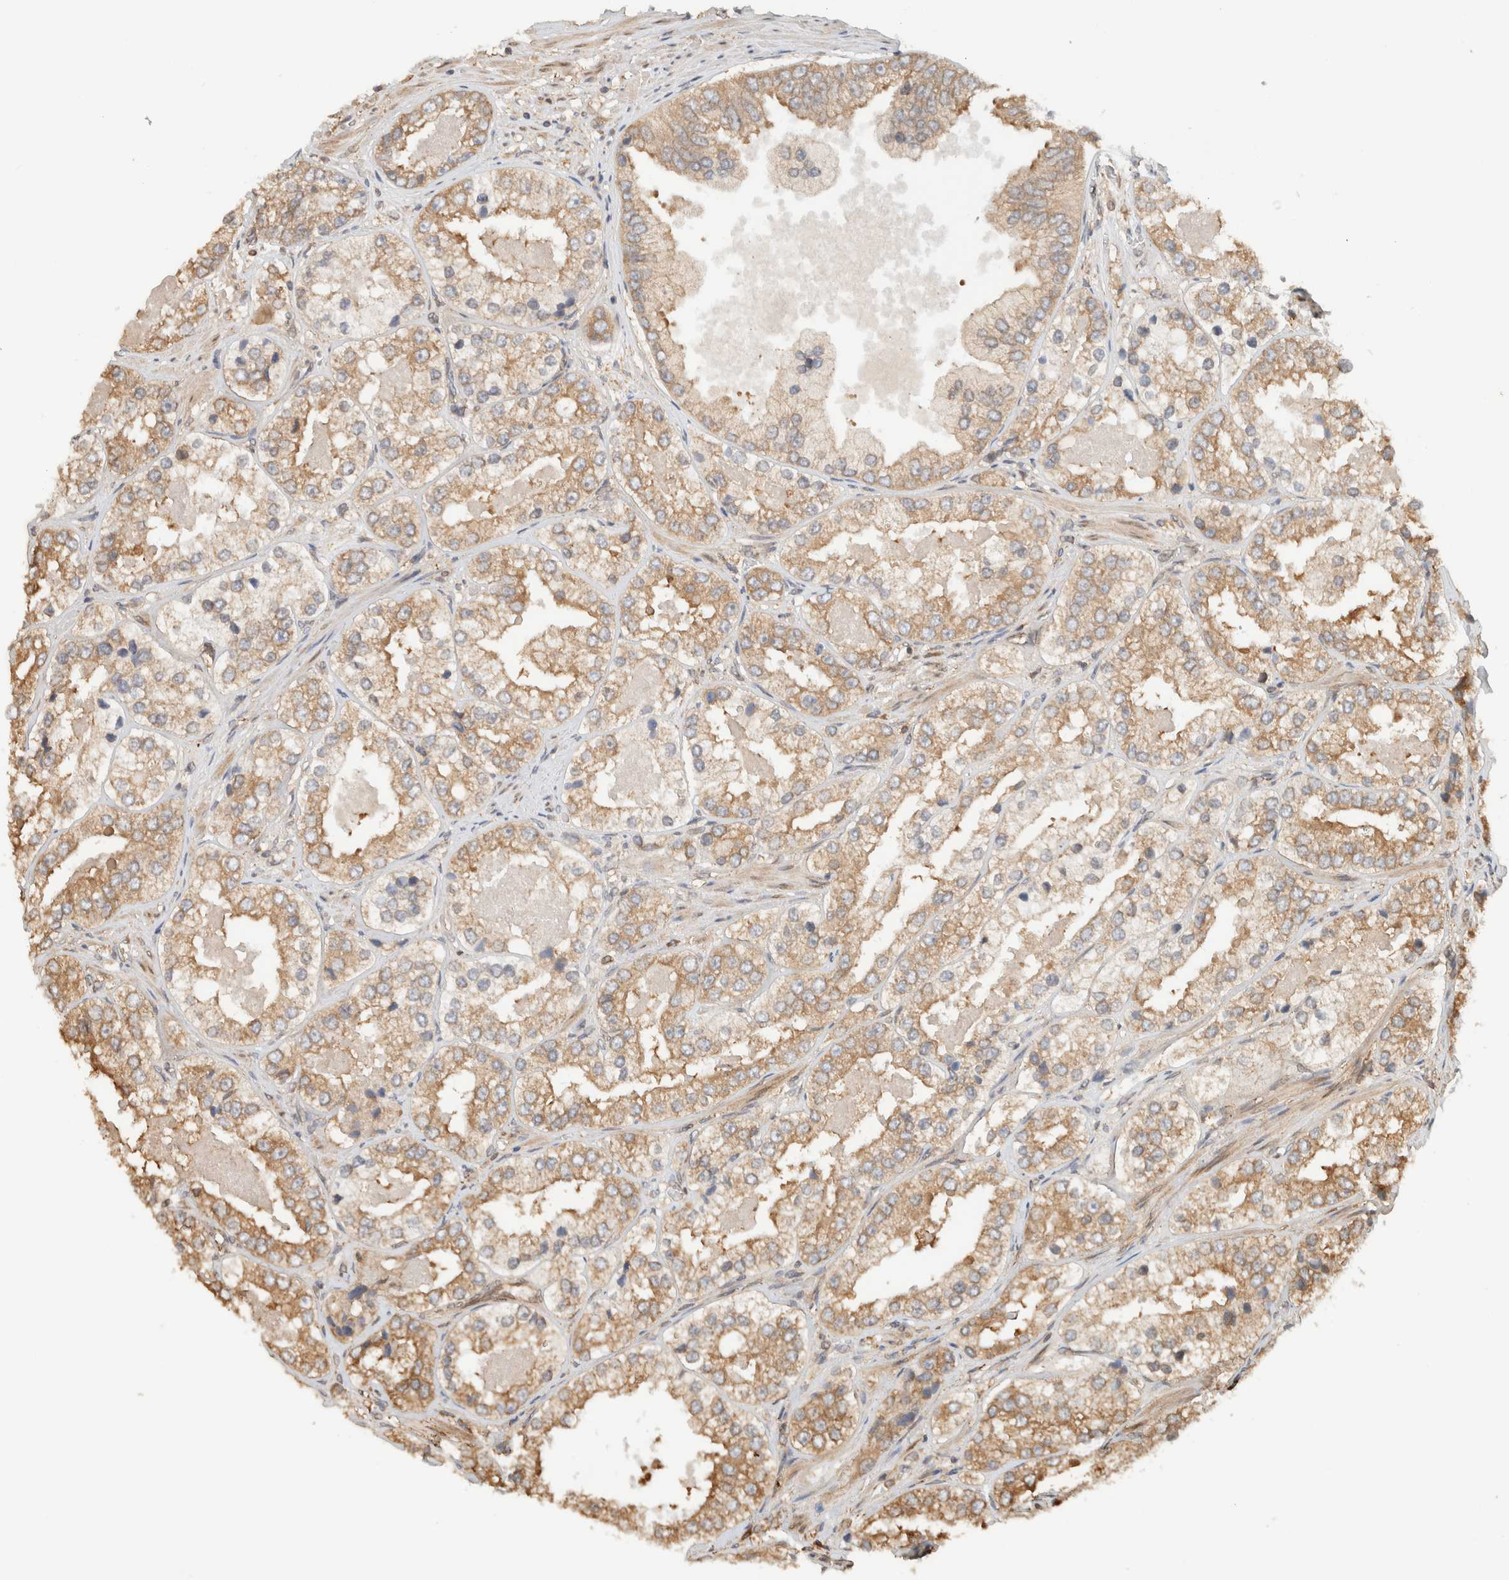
{"staining": {"intensity": "moderate", "quantity": ">75%", "location": "cytoplasmic/membranous"}, "tissue": "prostate cancer", "cell_type": "Tumor cells", "image_type": "cancer", "snomed": [{"axis": "morphology", "description": "Adenocarcinoma, High grade"}, {"axis": "topography", "description": "Prostate"}], "caption": "A micrograph of prostate adenocarcinoma (high-grade) stained for a protein demonstrates moderate cytoplasmic/membranous brown staining in tumor cells. (DAB IHC with brightfield microscopy, high magnification).", "gene": "ARFGEF2", "patient": {"sex": "male", "age": 61}}